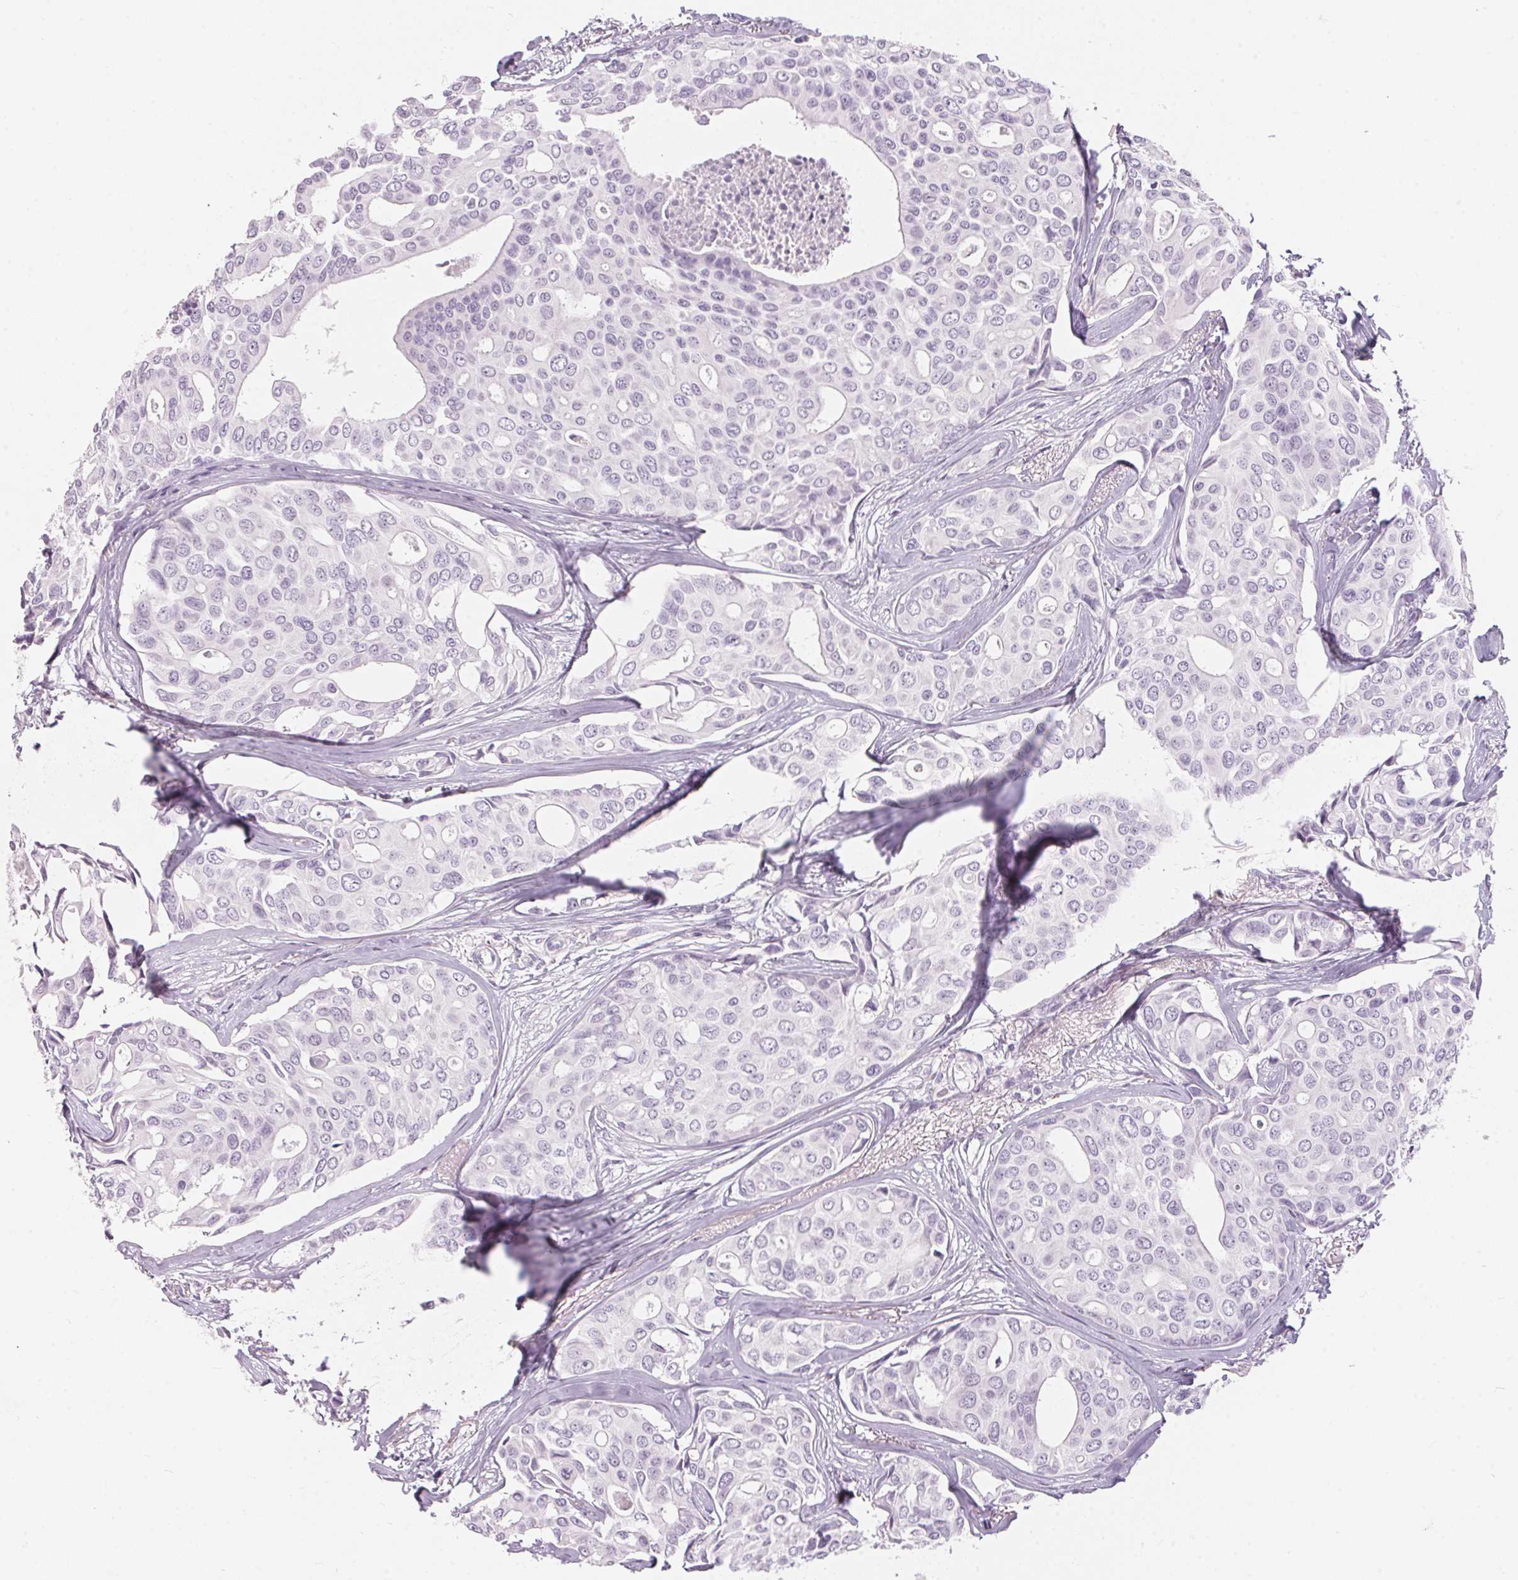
{"staining": {"intensity": "negative", "quantity": "none", "location": "none"}, "tissue": "breast cancer", "cell_type": "Tumor cells", "image_type": "cancer", "snomed": [{"axis": "morphology", "description": "Duct carcinoma"}, {"axis": "topography", "description": "Breast"}], "caption": "This is an immunohistochemistry histopathology image of breast invasive ductal carcinoma. There is no positivity in tumor cells.", "gene": "CADPS", "patient": {"sex": "female", "age": 54}}